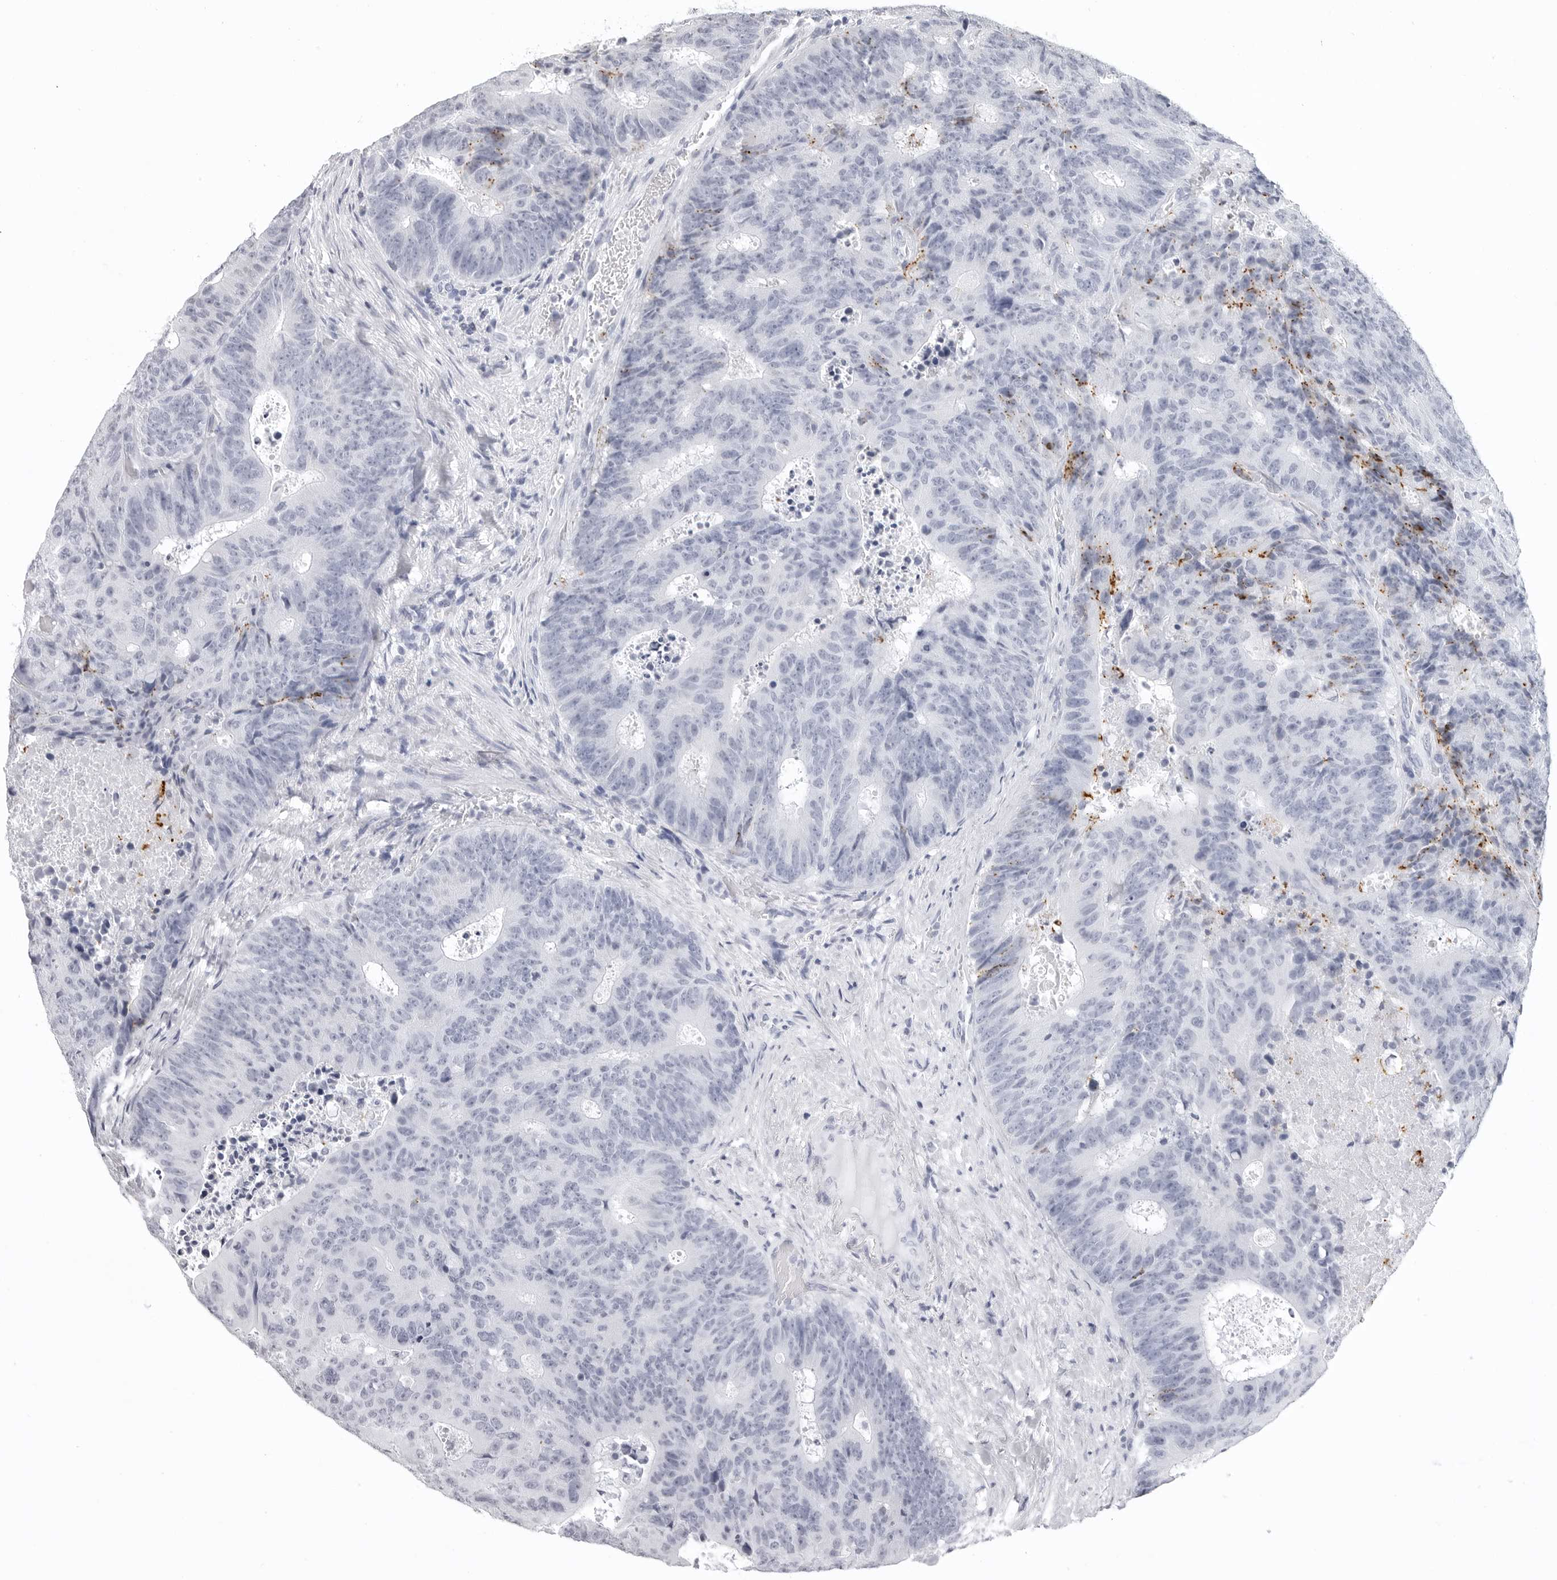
{"staining": {"intensity": "negative", "quantity": "none", "location": "none"}, "tissue": "colorectal cancer", "cell_type": "Tumor cells", "image_type": "cancer", "snomed": [{"axis": "morphology", "description": "Adenocarcinoma, NOS"}, {"axis": "topography", "description": "Colon"}], "caption": "Immunohistochemistry (IHC) image of neoplastic tissue: human colorectal adenocarcinoma stained with DAB (3,3'-diaminobenzidine) demonstrates no significant protein expression in tumor cells. The staining was performed using DAB (3,3'-diaminobenzidine) to visualize the protein expression in brown, while the nuclei were stained in blue with hematoxylin (Magnification: 20x).", "gene": "LGALS4", "patient": {"sex": "male", "age": 87}}